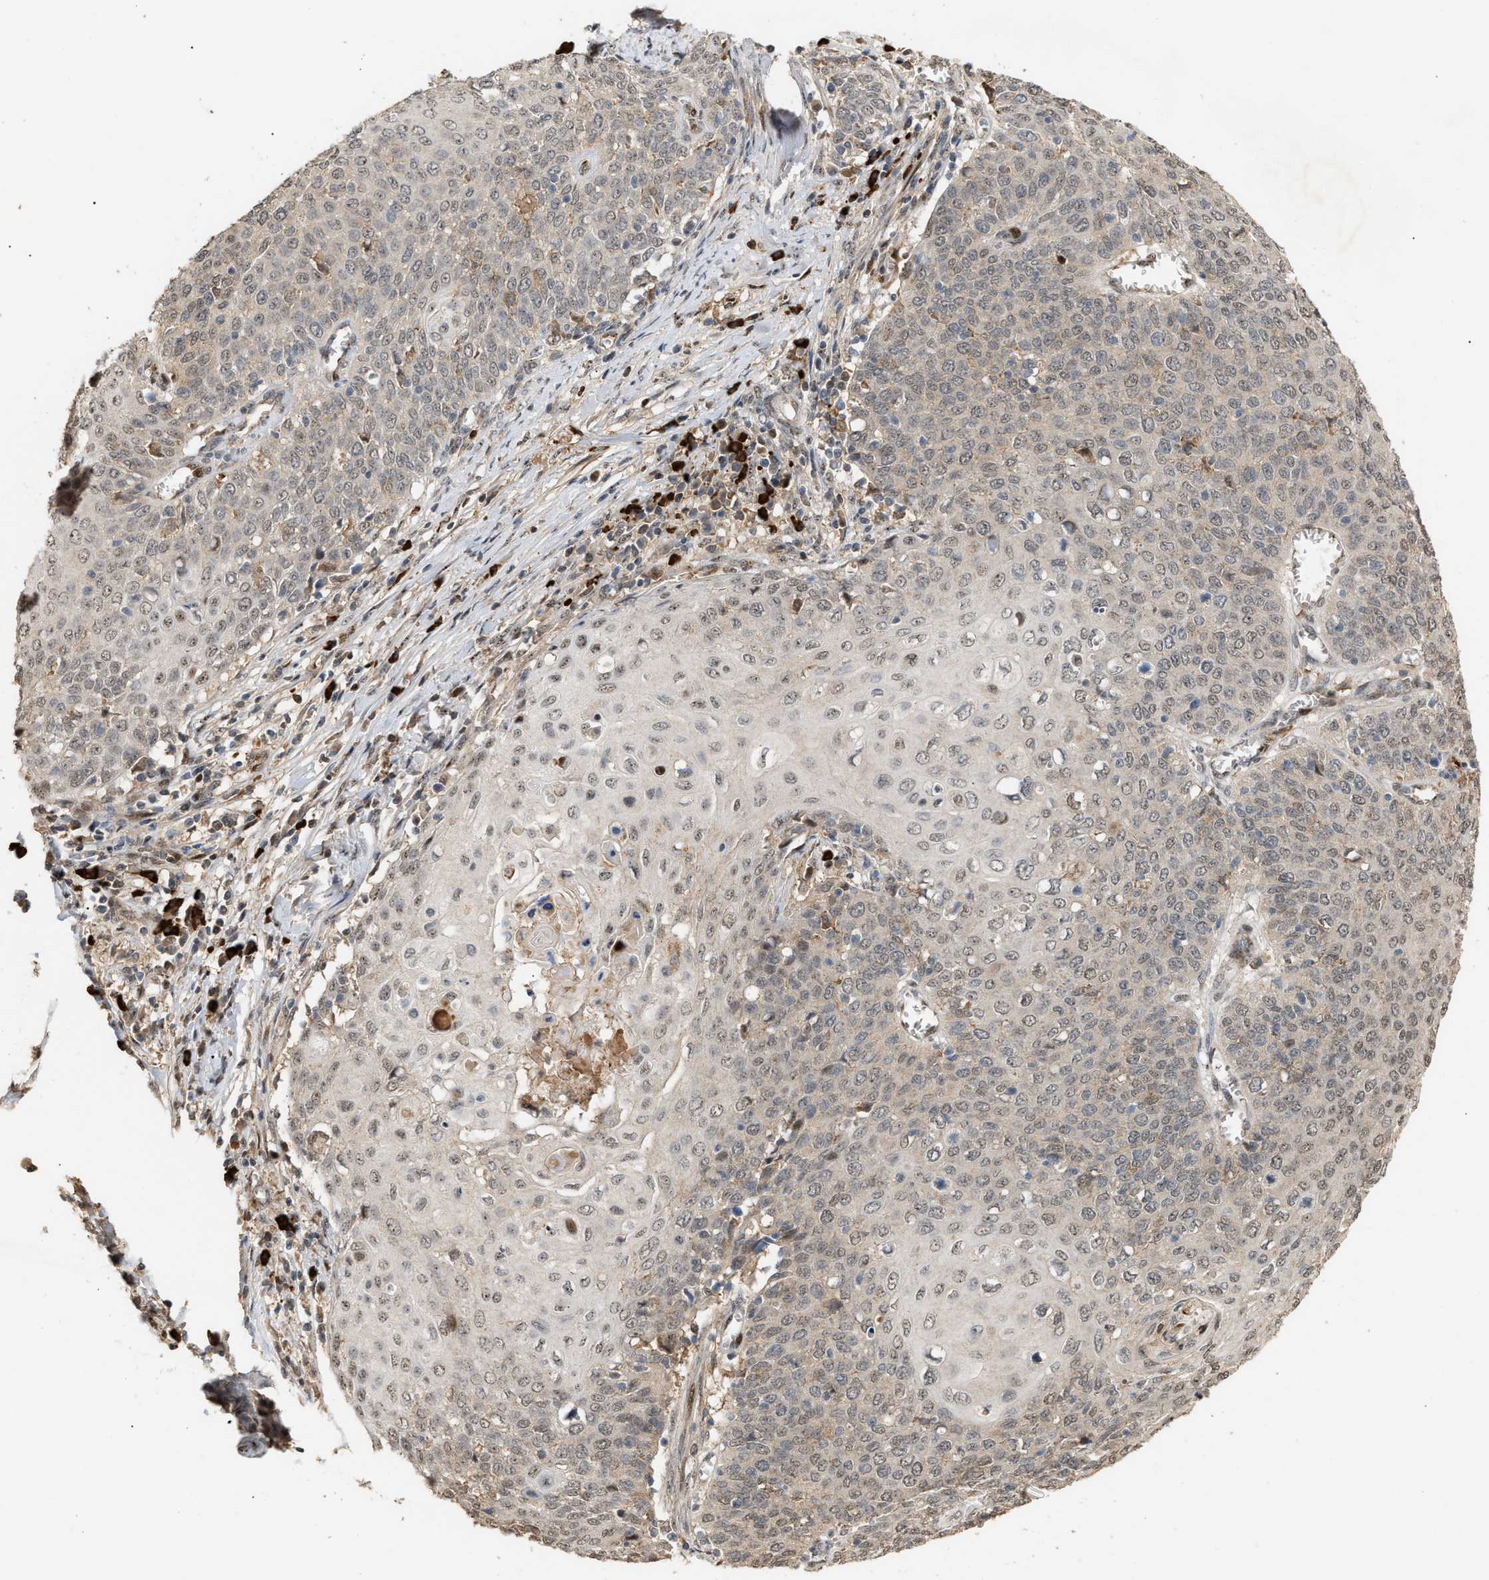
{"staining": {"intensity": "weak", "quantity": "25%-75%", "location": "nuclear"}, "tissue": "cervical cancer", "cell_type": "Tumor cells", "image_type": "cancer", "snomed": [{"axis": "morphology", "description": "Squamous cell carcinoma, NOS"}, {"axis": "topography", "description": "Cervix"}], "caption": "An immunohistochemistry image of tumor tissue is shown. Protein staining in brown highlights weak nuclear positivity in squamous cell carcinoma (cervical) within tumor cells.", "gene": "ZFAND5", "patient": {"sex": "female", "age": 39}}